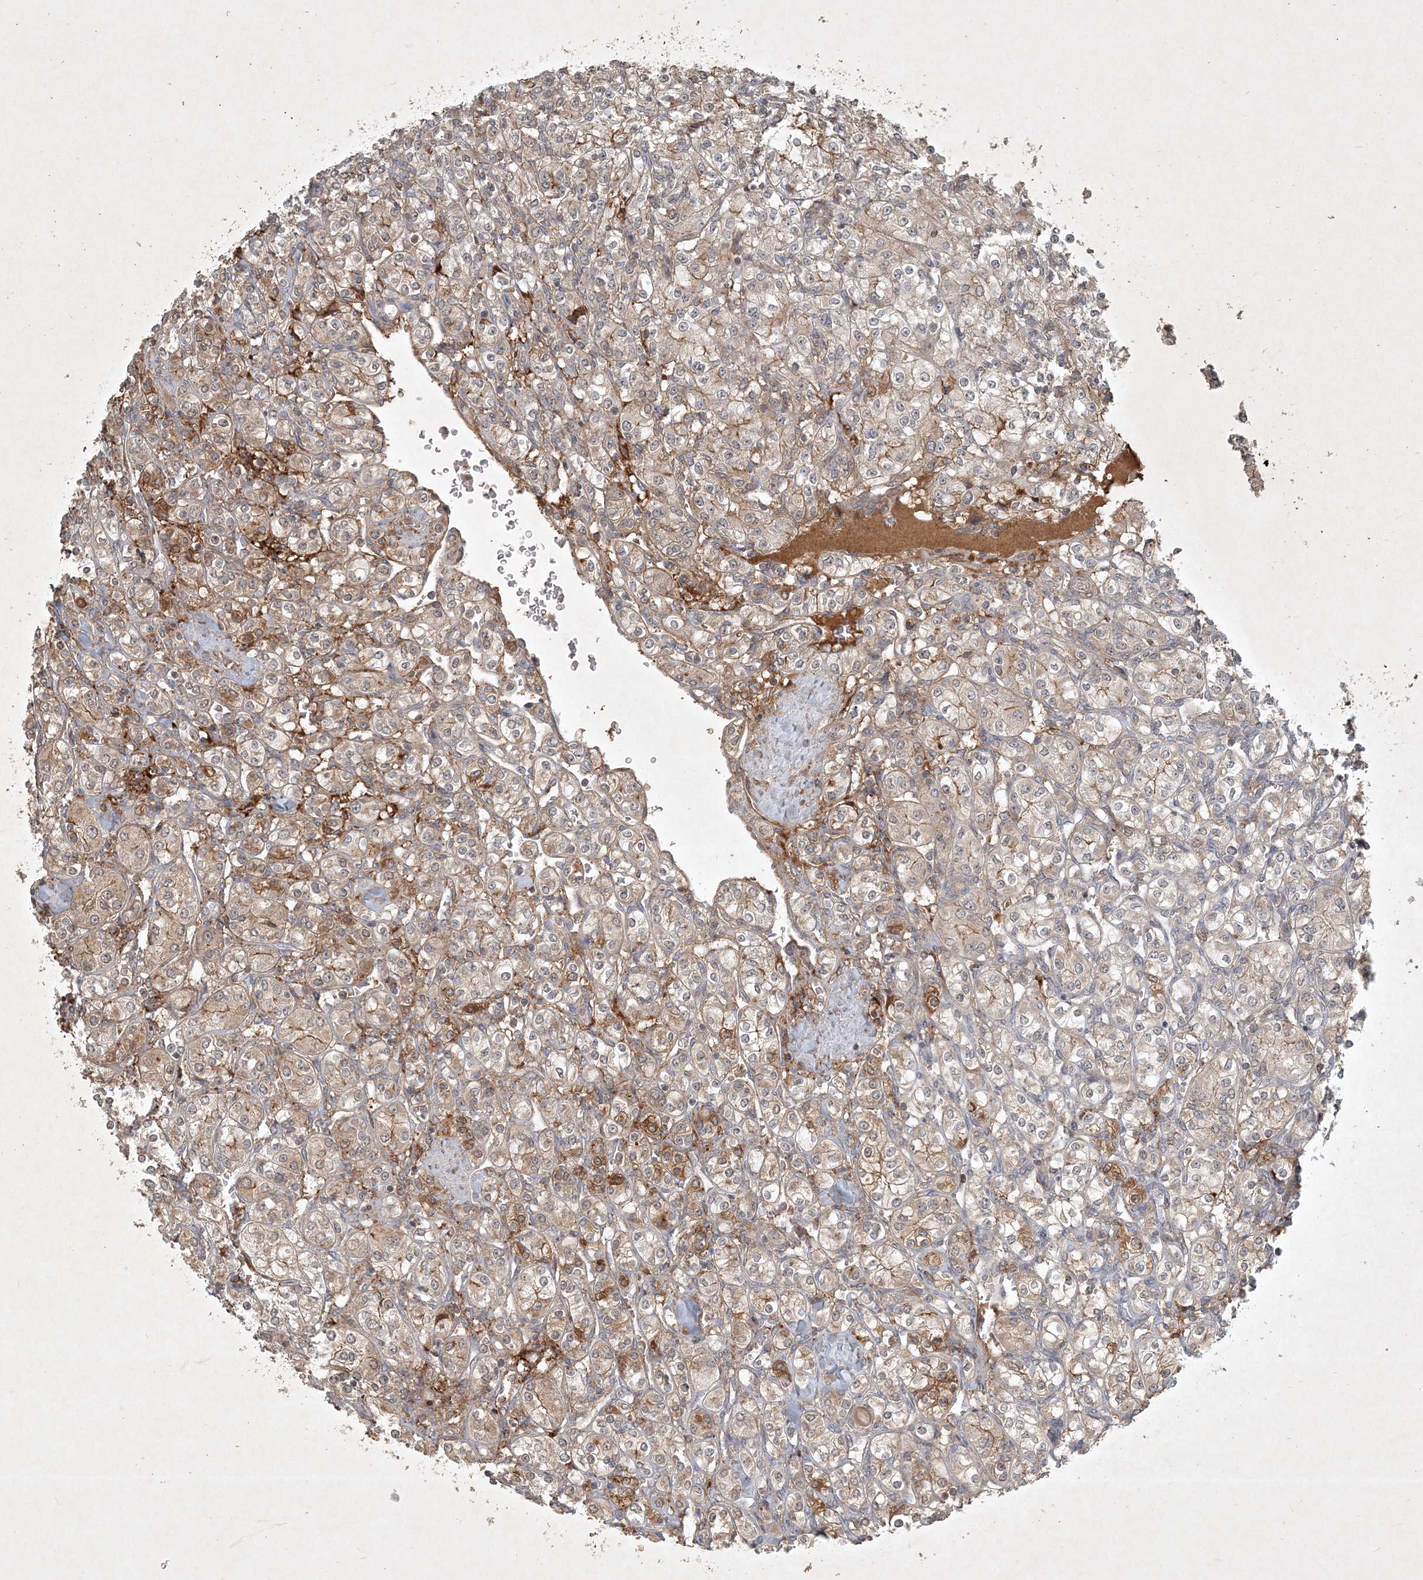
{"staining": {"intensity": "moderate", "quantity": "<25%", "location": "cytoplasmic/membranous"}, "tissue": "renal cancer", "cell_type": "Tumor cells", "image_type": "cancer", "snomed": [{"axis": "morphology", "description": "Adenocarcinoma, NOS"}, {"axis": "topography", "description": "Kidney"}], "caption": "A brown stain labels moderate cytoplasmic/membranous expression of a protein in adenocarcinoma (renal) tumor cells.", "gene": "TNFAIP6", "patient": {"sex": "male", "age": 77}}